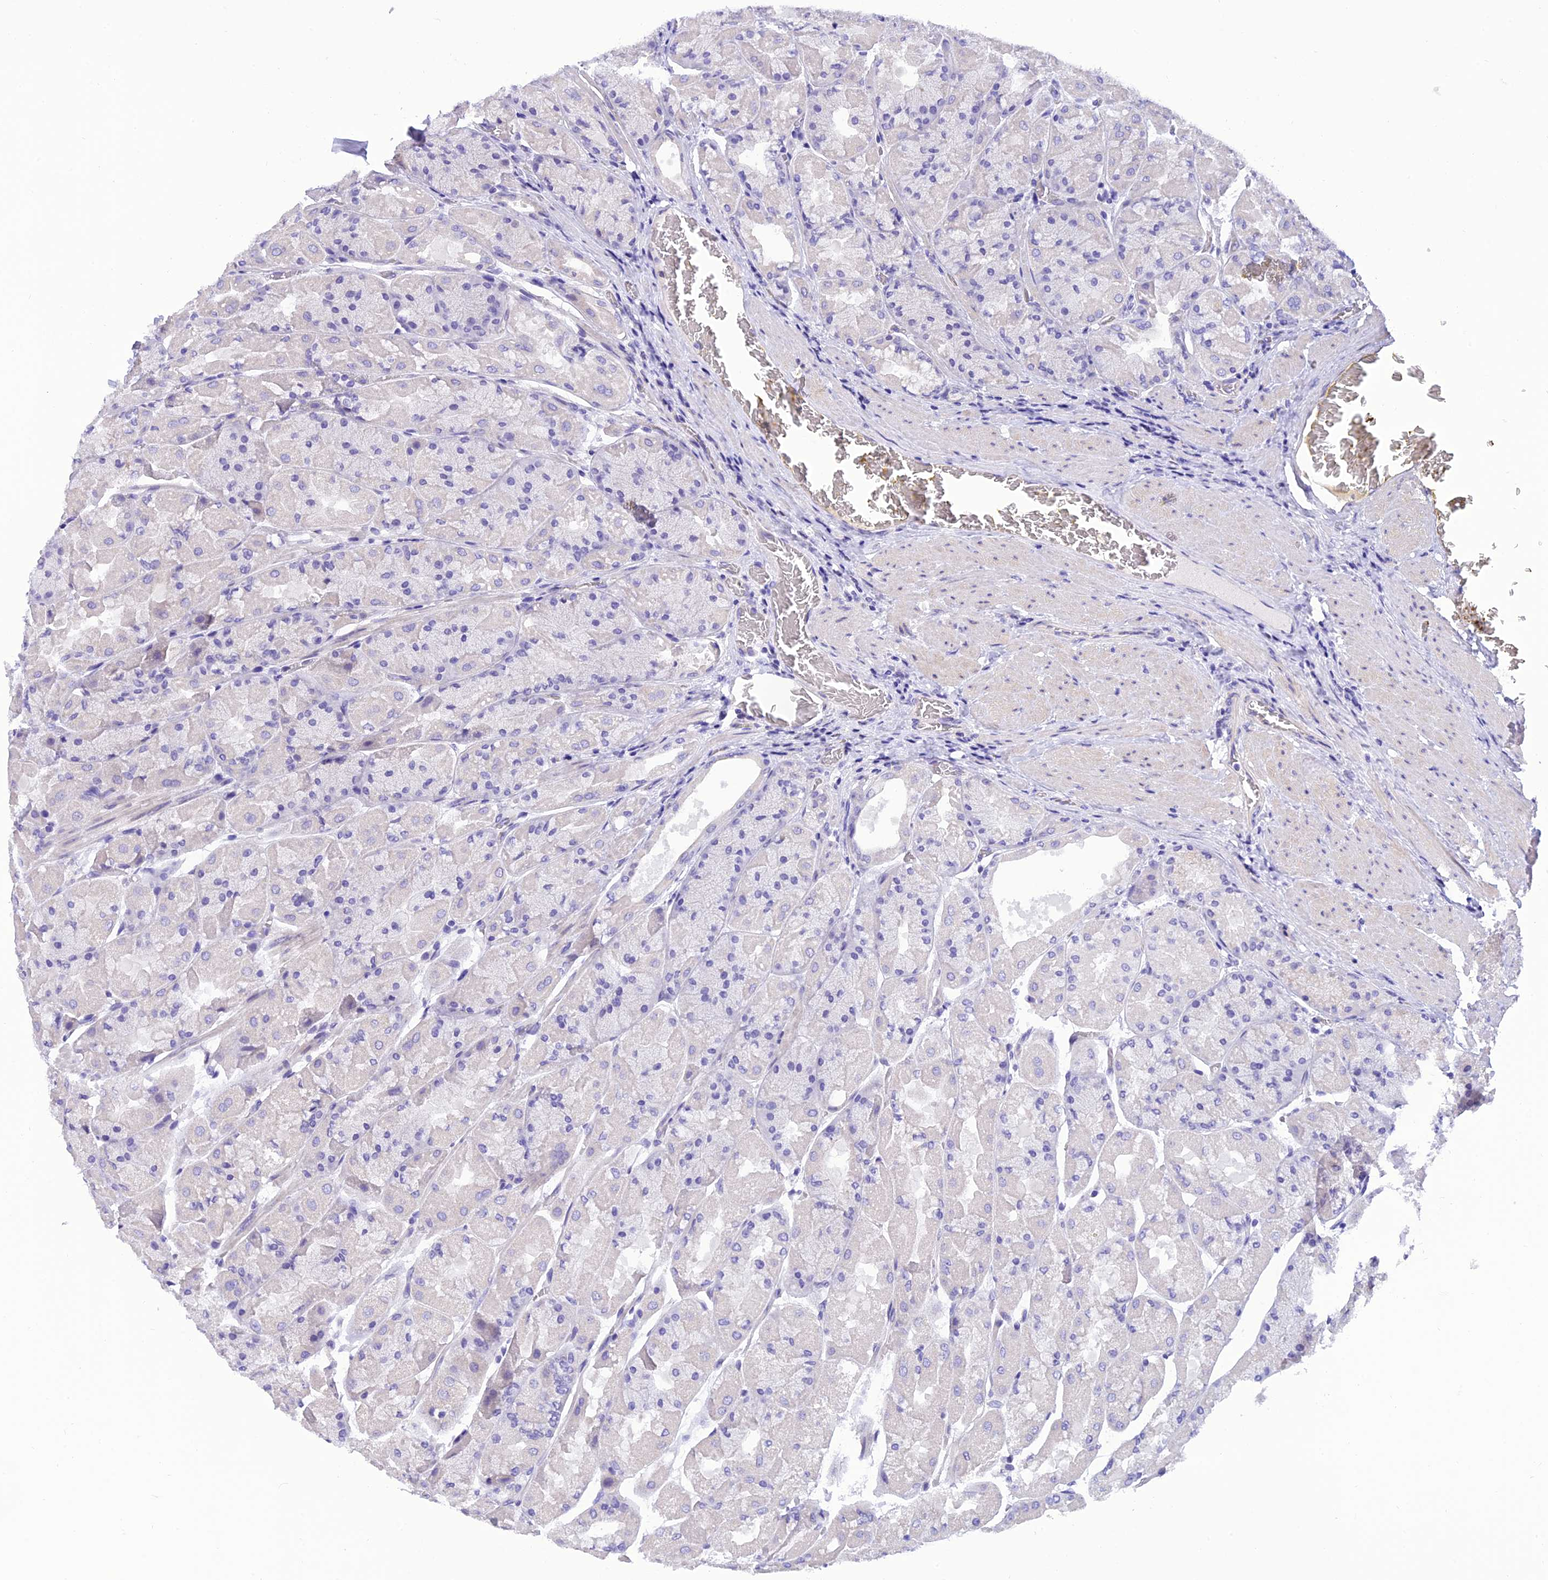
{"staining": {"intensity": "negative", "quantity": "none", "location": "none"}, "tissue": "stomach", "cell_type": "Glandular cells", "image_type": "normal", "snomed": [{"axis": "morphology", "description": "Normal tissue, NOS"}, {"axis": "topography", "description": "Stomach"}], "caption": "This is an immunohistochemistry (IHC) image of benign human stomach. There is no positivity in glandular cells.", "gene": "C17orf67", "patient": {"sex": "female", "age": 61}}